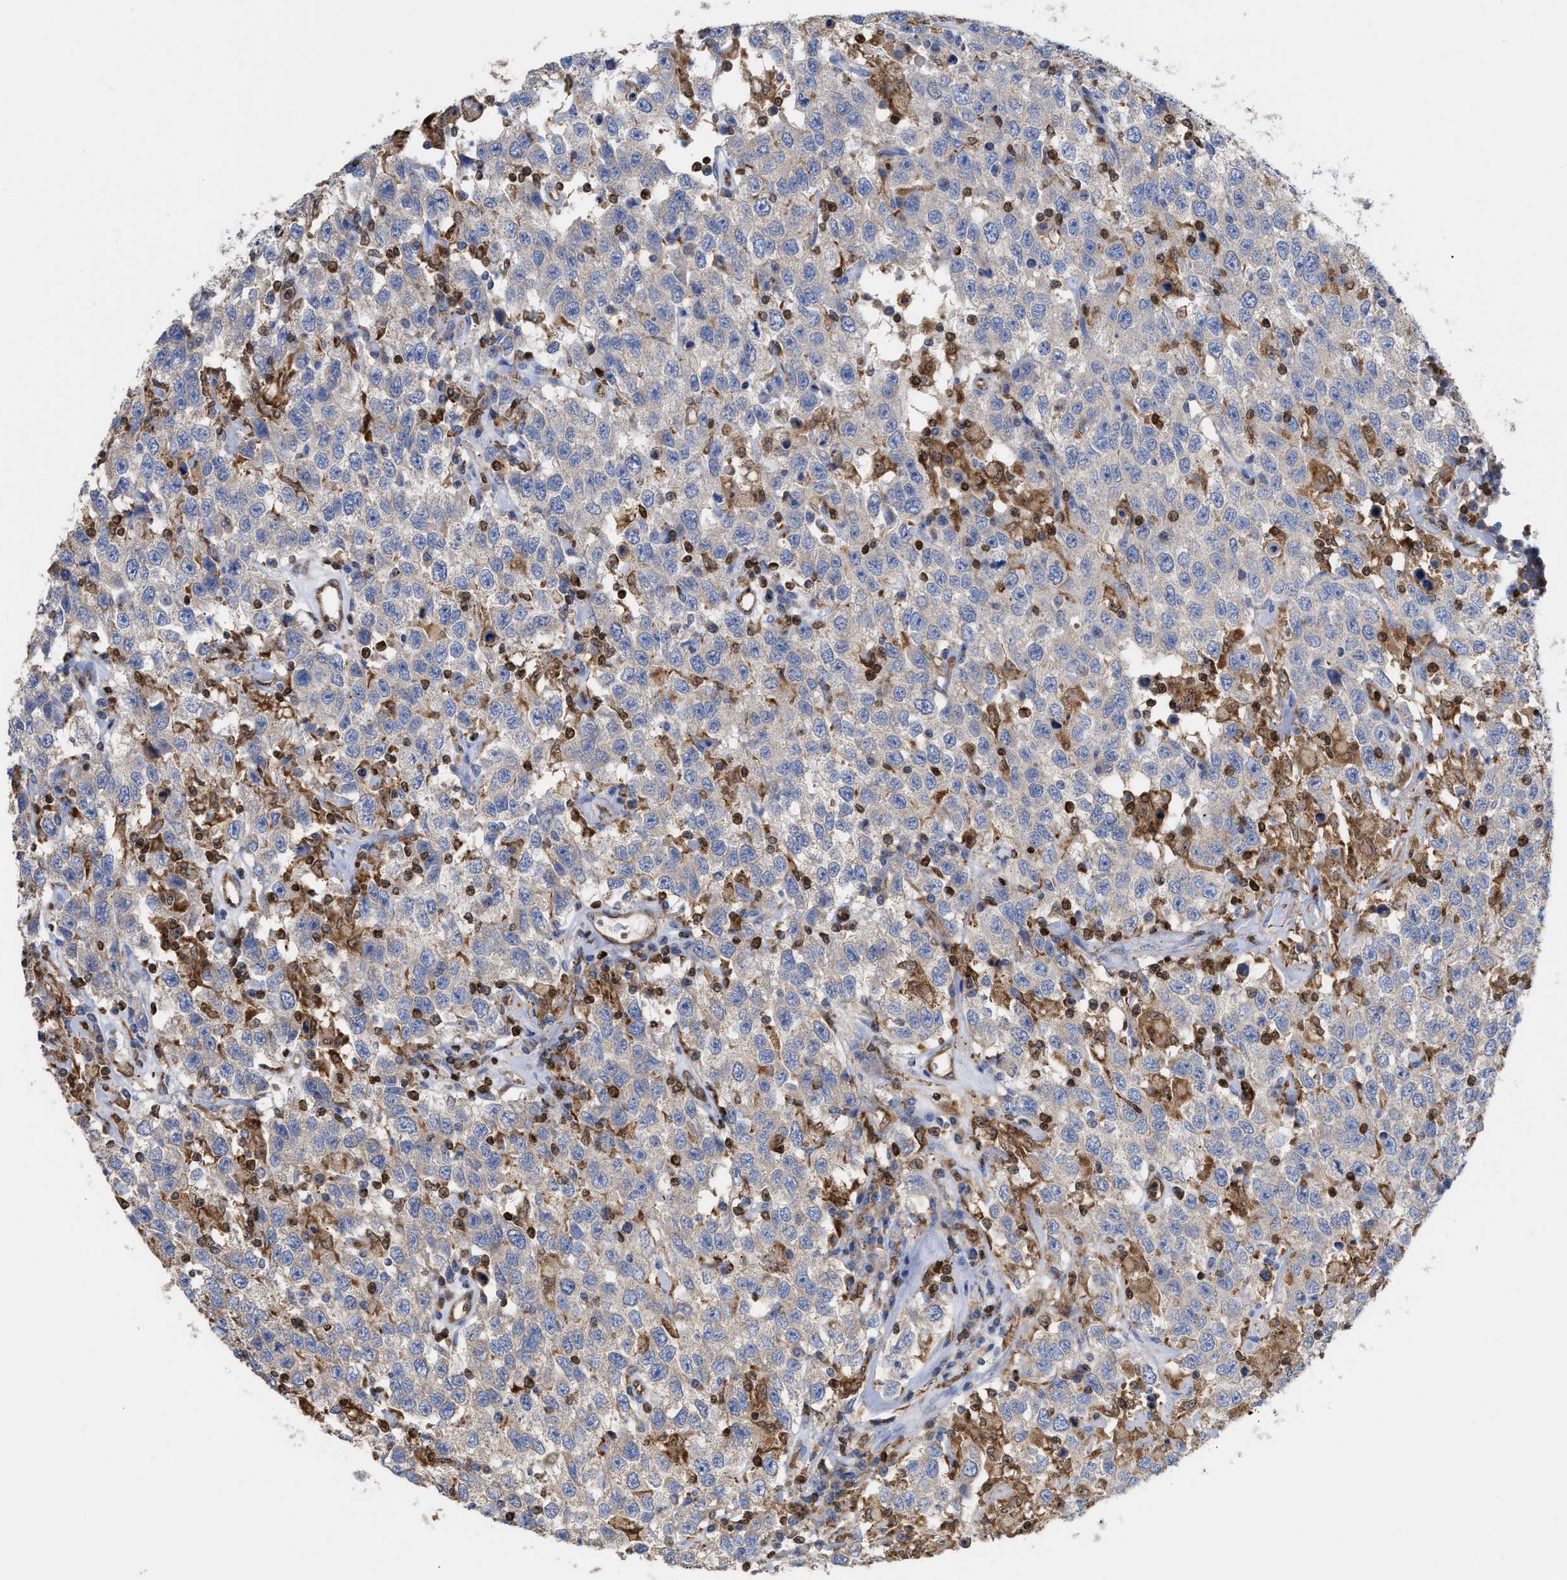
{"staining": {"intensity": "weak", "quantity": "<25%", "location": "cytoplasmic/membranous"}, "tissue": "testis cancer", "cell_type": "Tumor cells", "image_type": "cancer", "snomed": [{"axis": "morphology", "description": "Seminoma, NOS"}, {"axis": "topography", "description": "Testis"}], "caption": "A histopathology image of human testis cancer is negative for staining in tumor cells. (DAB immunohistochemistry with hematoxylin counter stain).", "gene": "GIMAP4", "patient": {"sex": "male", "age": 41}}